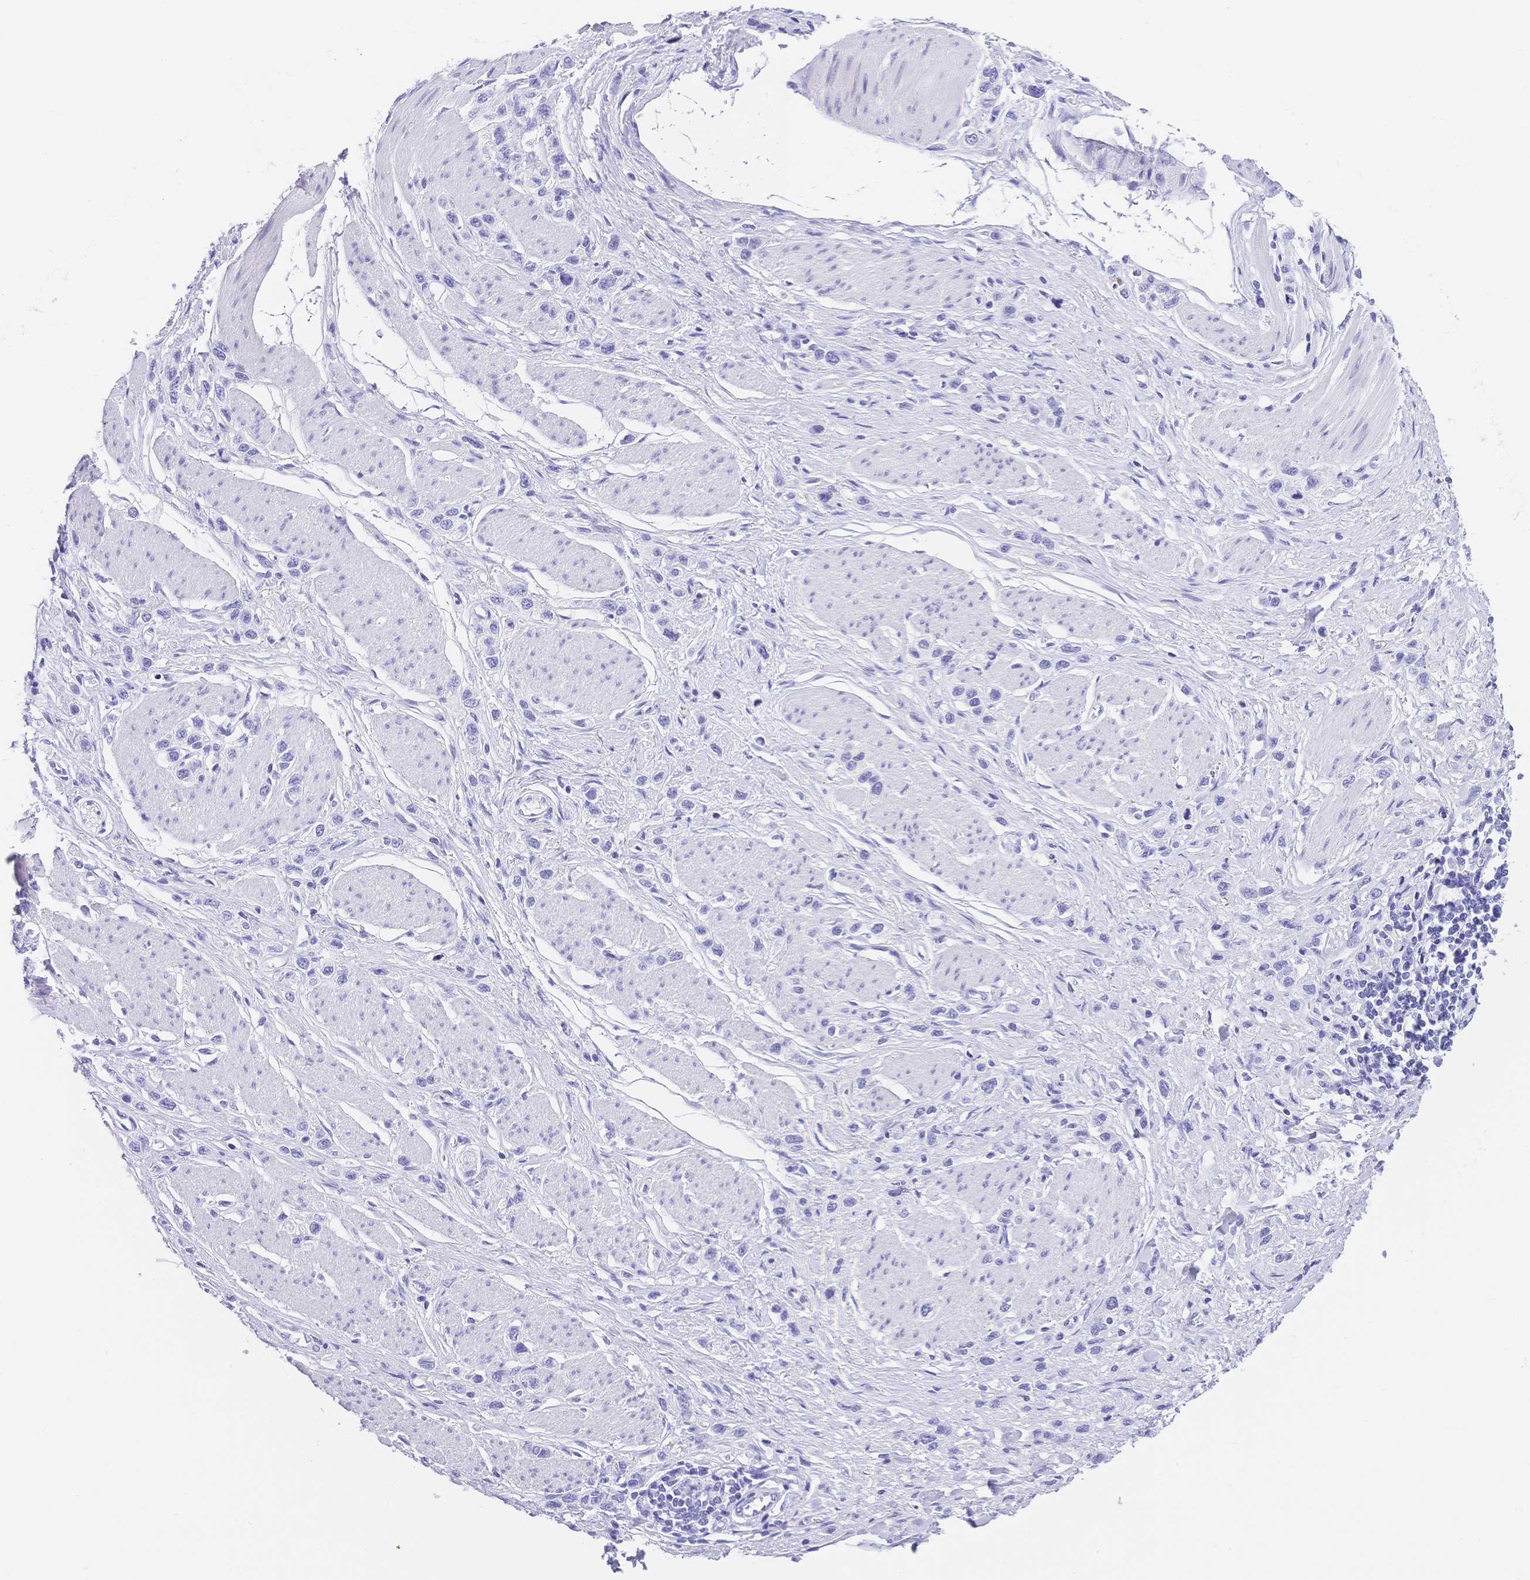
{"staining": {"intensity": "negative", "quantity": "none", "location": "none"}, "tissue": "stomach cancer", "cell_type": "Tumor cells", "image_type": "cancer", "snomed": [{"axis": "morphology", "description": "Adenocarcinoma, NOS"}, {"axis": "topography", "description": "Stomach"}], "caption": "This is an immunohistochemistry (IHC) histopathology image of human stomach adenocarcinoma. There is no expression in tumor cells.", "gene": "MUC21", "patient": {"sex": "female", "age": 65}}